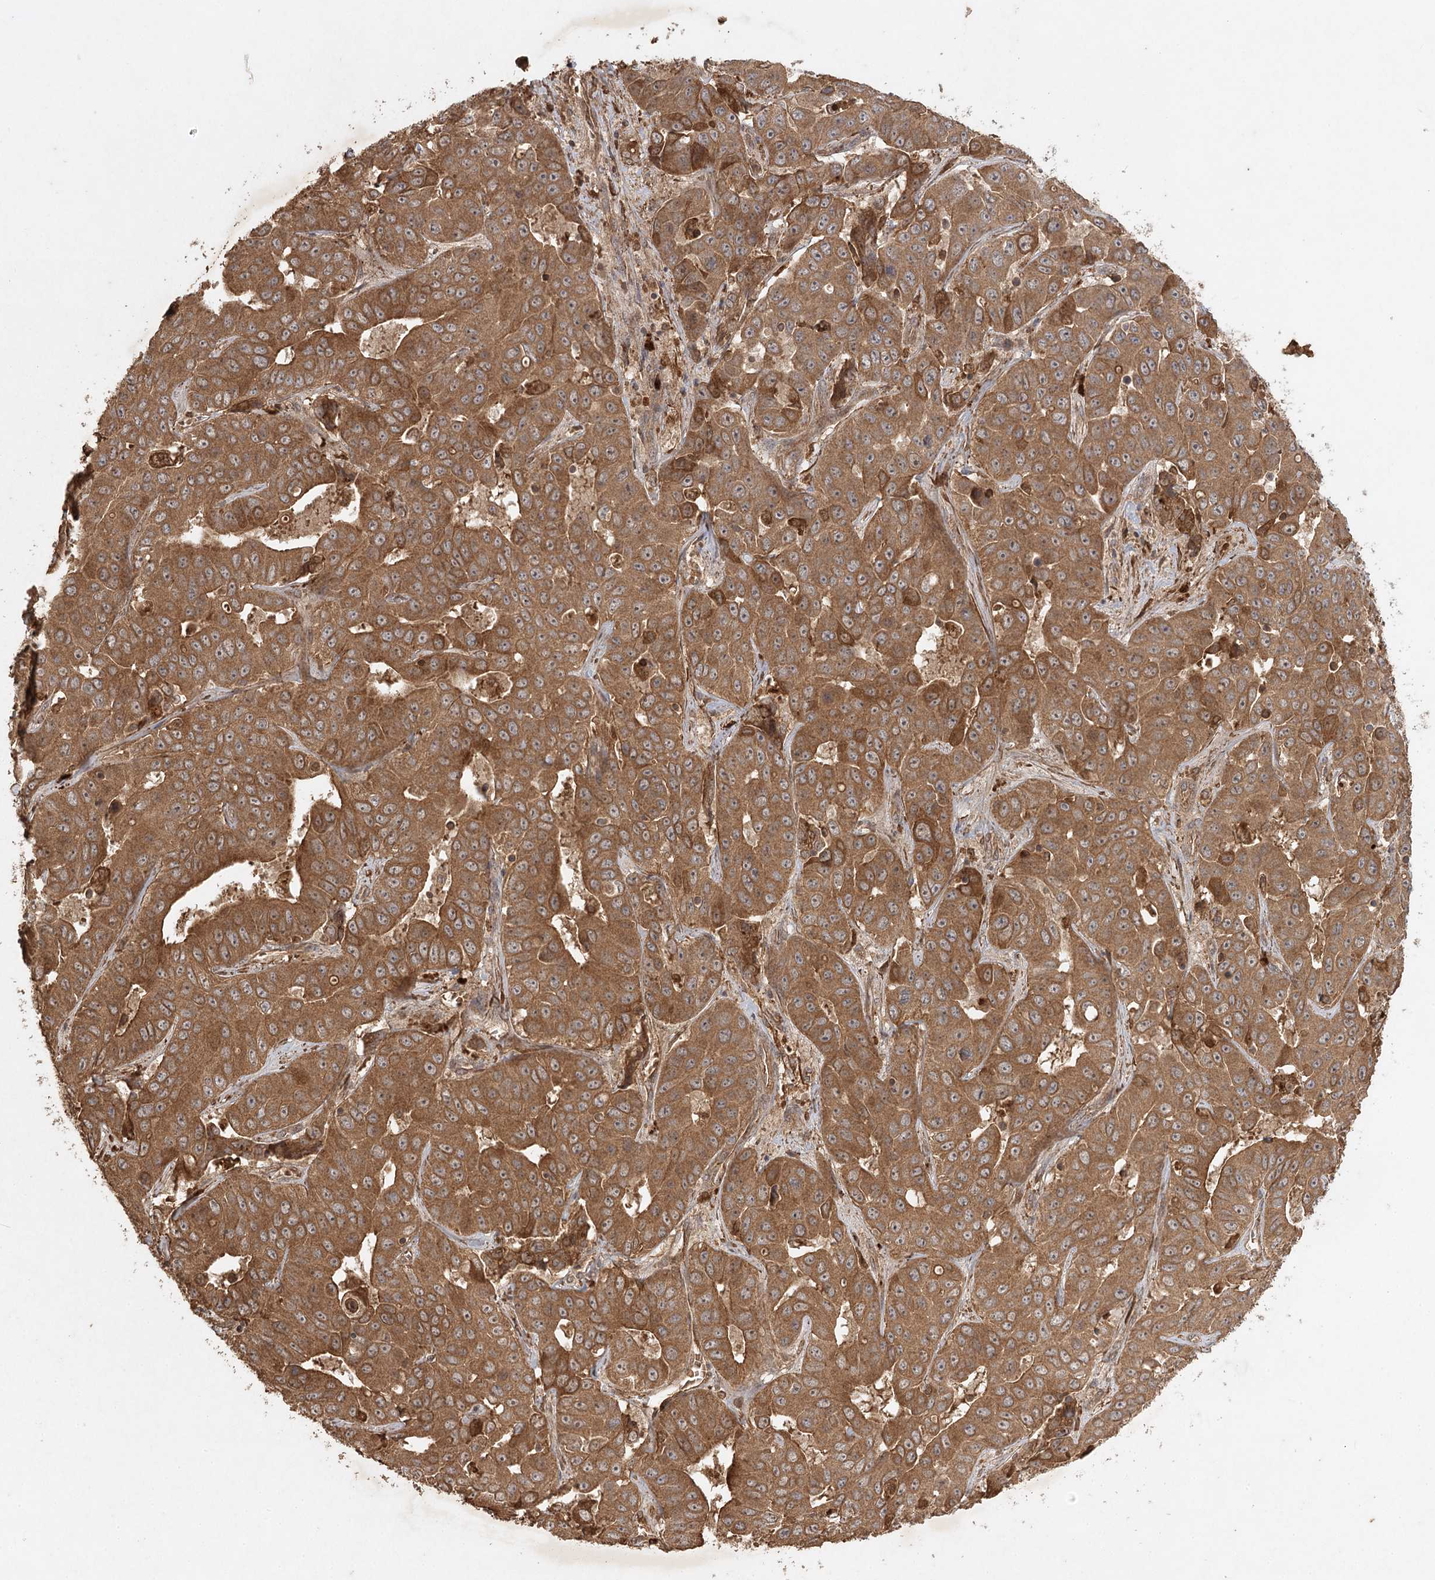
{"staining": {"intensity": "moderate", "quantity": ">75%", "location": "cytoplasmic/membranous"}, "tissue": "liver cancer", "cell_type": "Tumor cells", "image_type": "cancer", "snomed": [{"axis": "morphology", "description": "Cholangiocarcinoma"}, {"axis": "topography", "description": "Liver"}], "caption": "Brown immunohistochemical staining in liver cholangiocarcinoma displays moderate cytoplasmic/membranous expression in about >75% of tumor cells.", "gene": "ARL13A", "patient": {"sex": "female", "age": 52}}